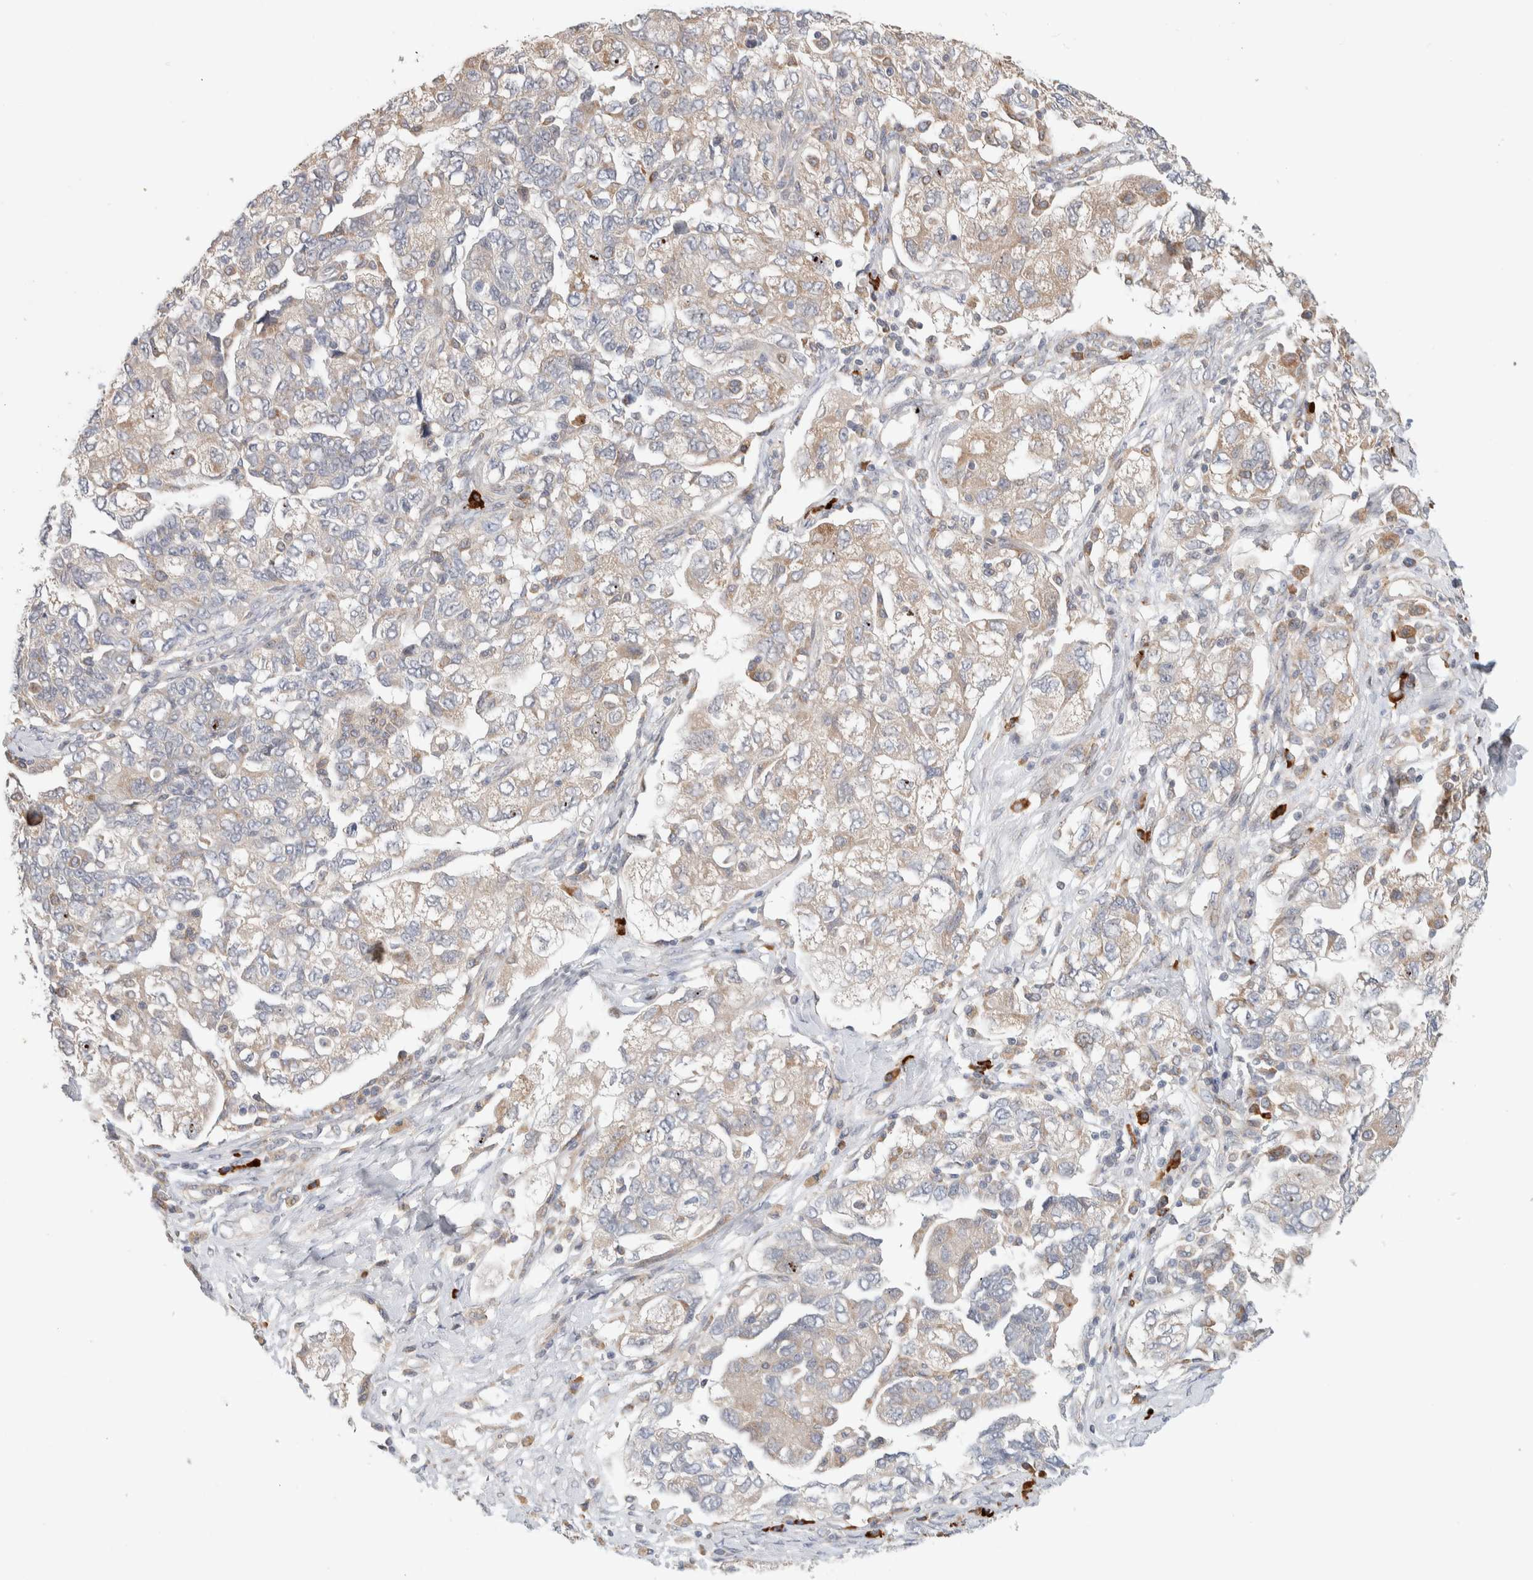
{"staining": {"intensity": "weak", "quantity": "<25%", "location": "cytoplasmic/membranous"}, "tissue": "ovarian cancer", "cell_type": "Tumor cells", "image_type": "cancer", "snomed": [{"axis": "morphology", "description": "Carcinoma, NOS"}, {"axis": "morphology", "description": "Cystadenocarcinoma, serous, NOS"}, {"axis": "topography", "description": "Ovary"}], "caption": "IHC micrograph of neoplastic tissue: human ovarian cancer stained with DAB (3,3'-diaminobenzidine) demonstrates no significant protein positivity in tumor cells.", "gene": "ADCY8", "patient": {"sex": "female", "age": 69}}